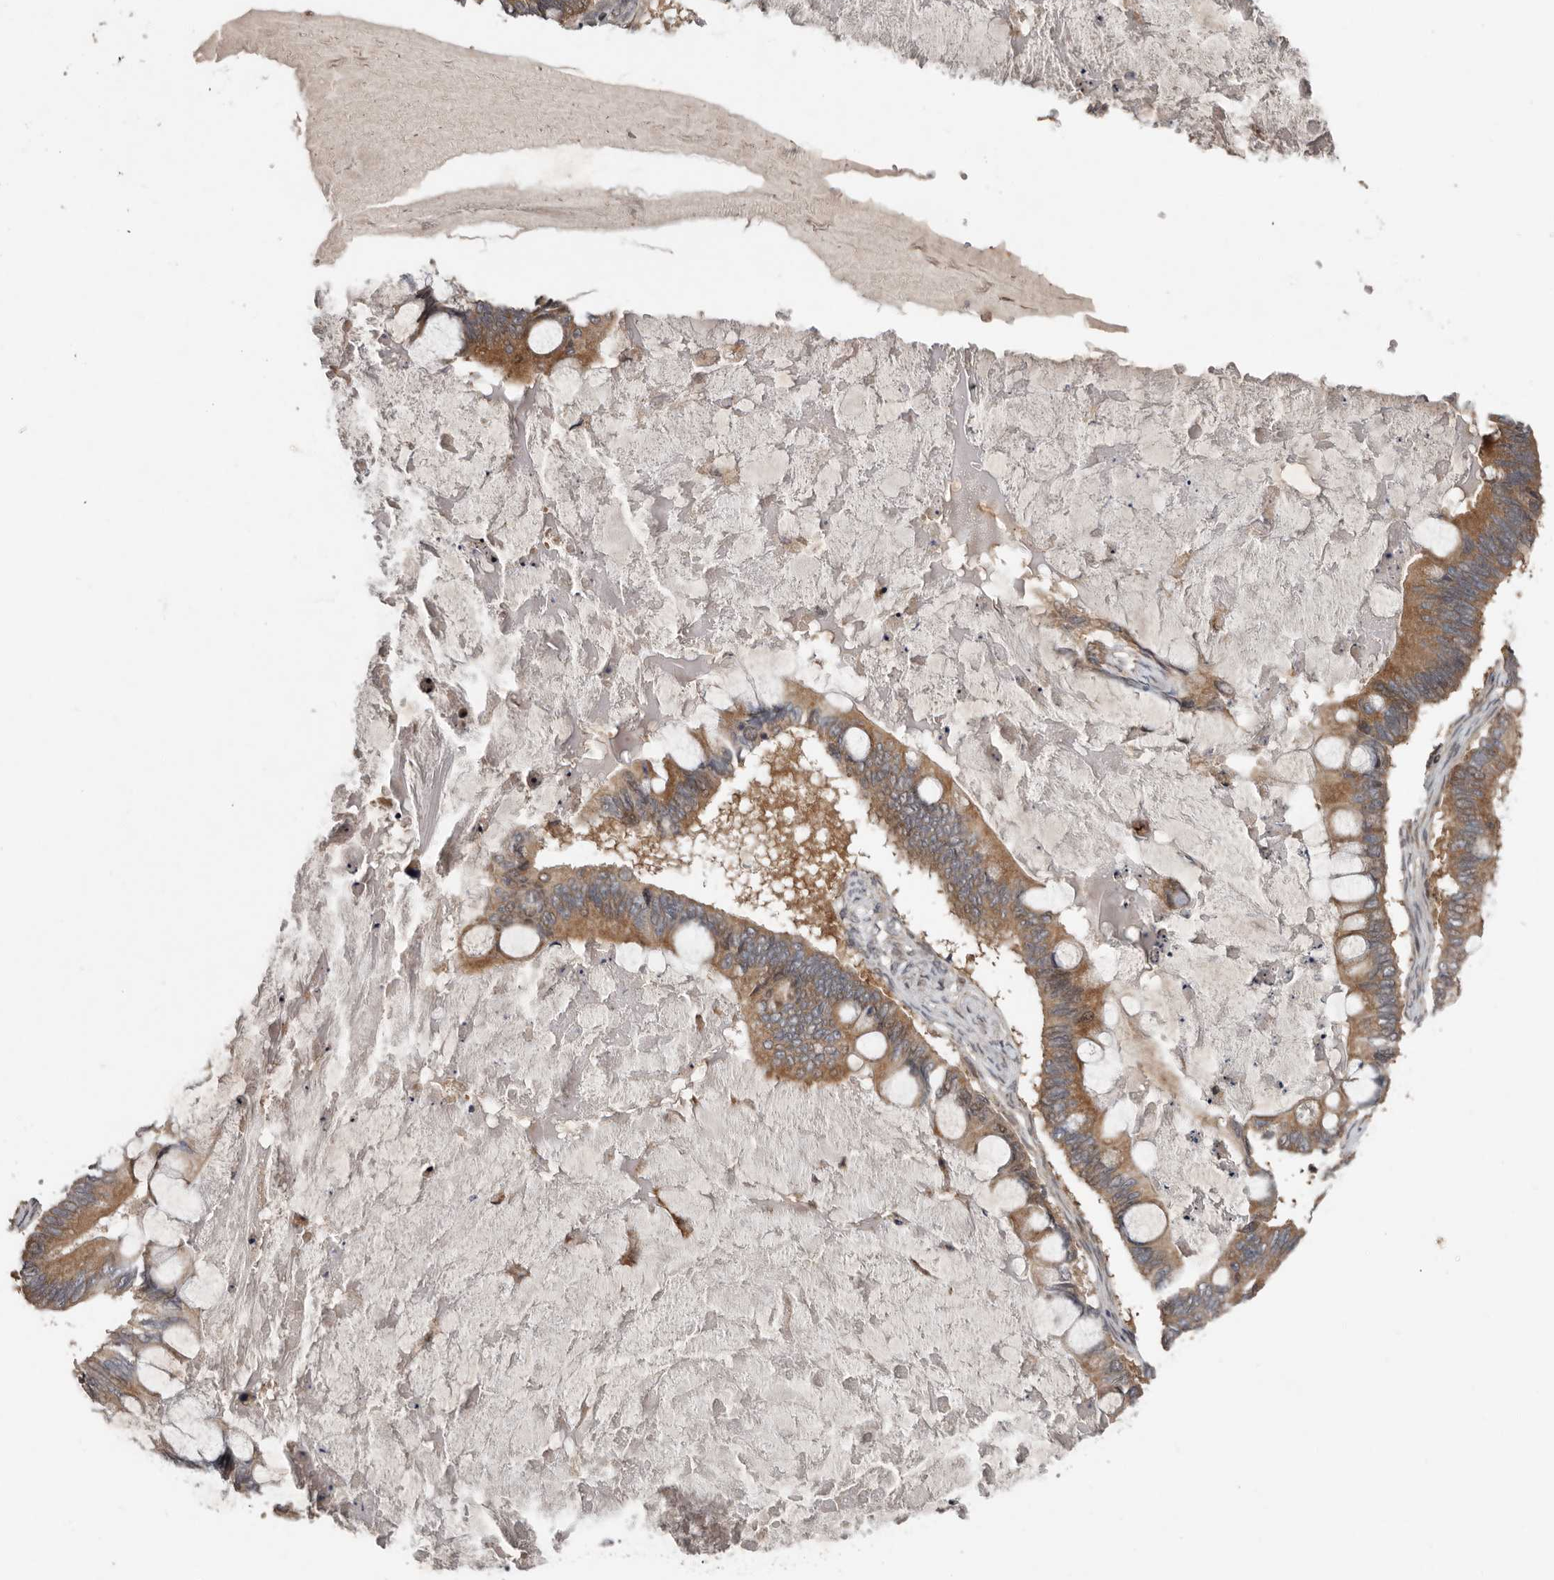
{"staining": {"intensity": "moderate", "quantity": ">75%", "location": "cytoplasmic/membranous"}, "tissue": "ovarian cancer", "cell_type": "Tumor cells", "image_type": "cancer", "snomed": [{"axis": "morphology", "description": "Cystadenocarcinoma, mucinous, NOS"}, {"axis": "topography", "description": "Ovary"}], "caption": "Human ovarian cancer stained with a protein marker demonstrates moderate staining in tumor cells.", "gene": "CHML", "patient": {"sex": "female", "age": 61}}